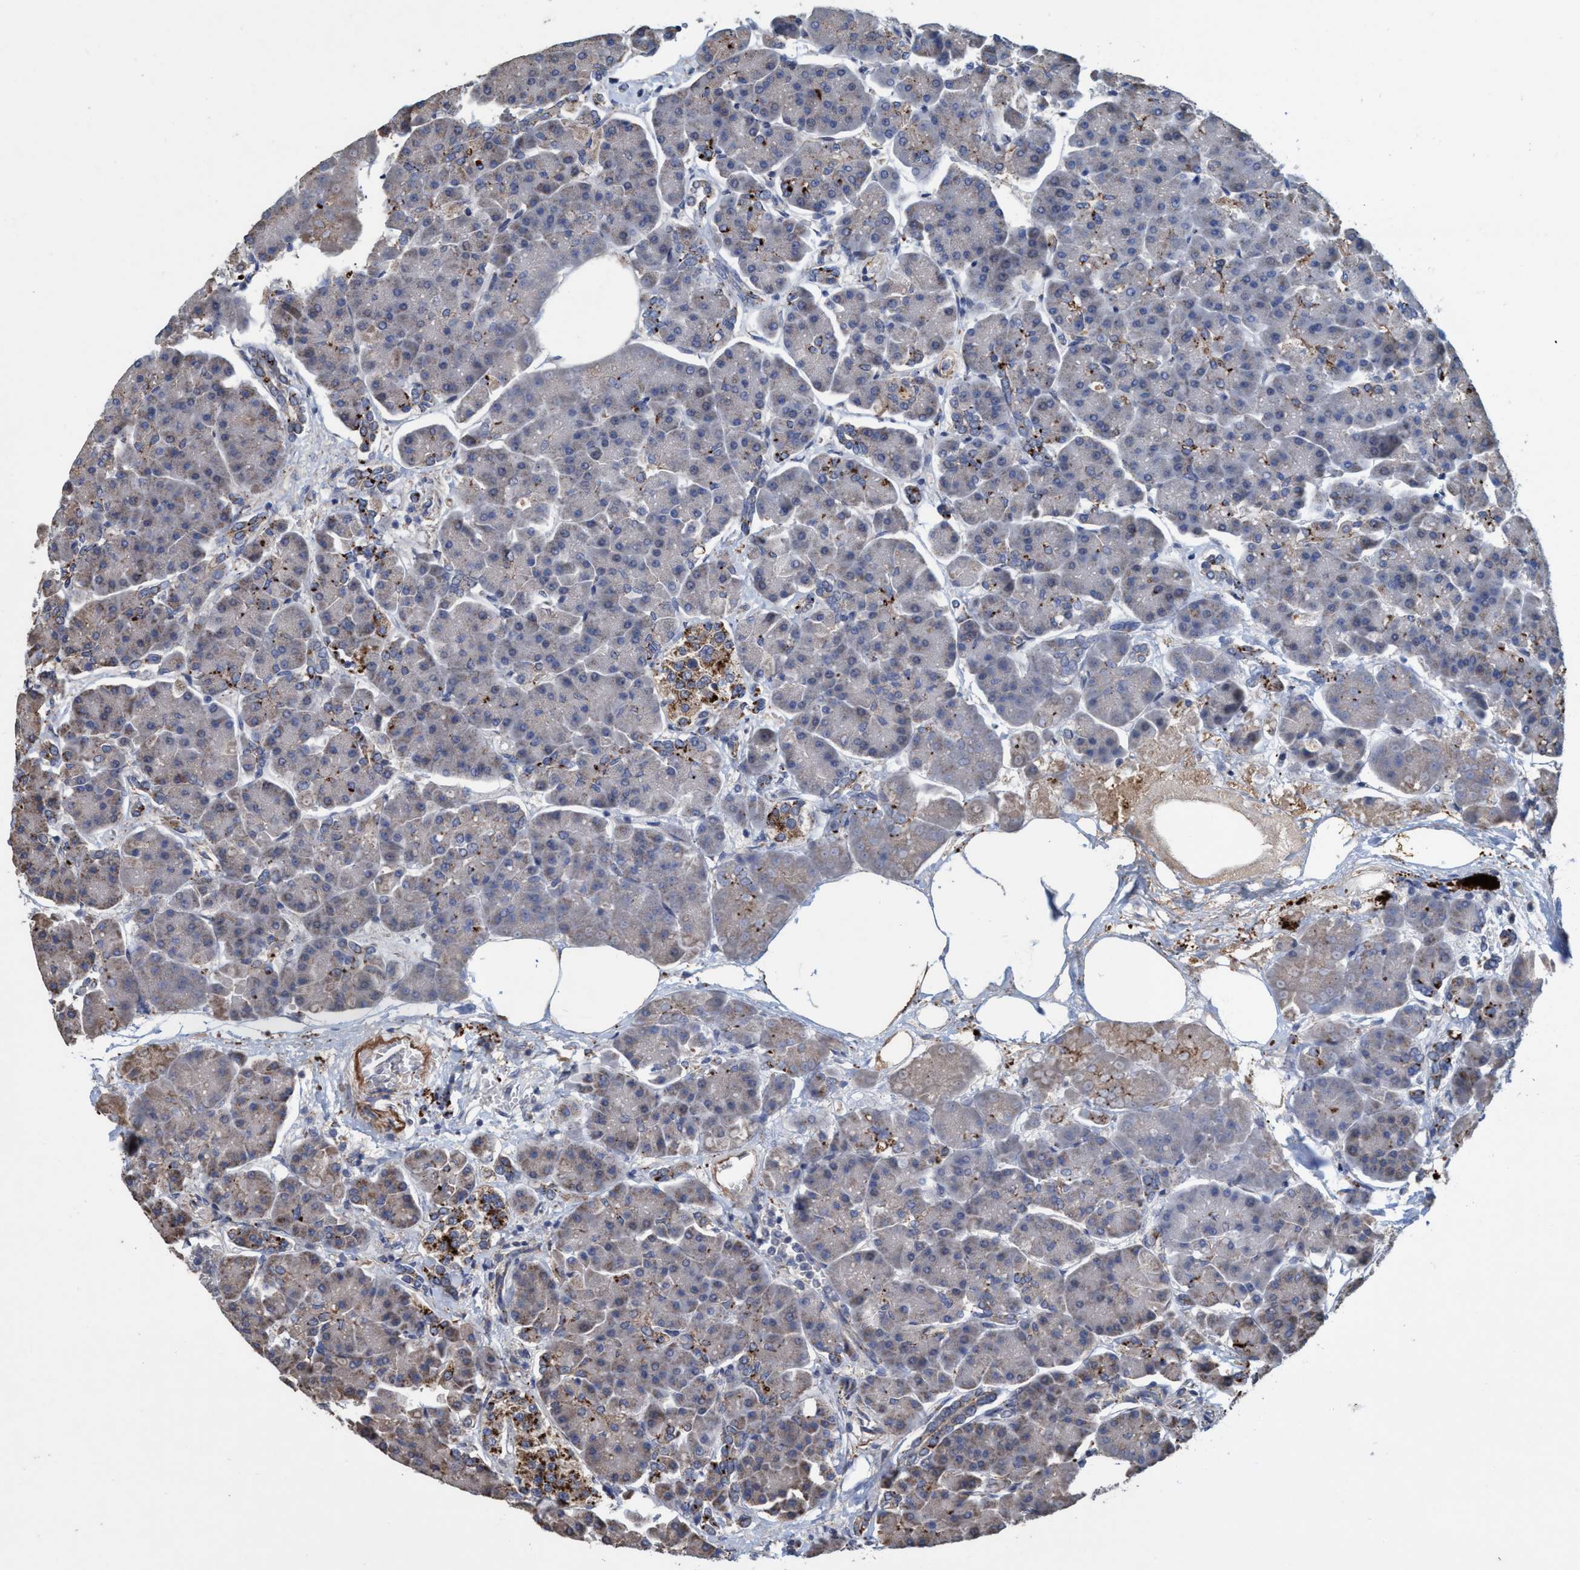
{"staining": {"intensity": "moderate", "quantity": "<25%", "location": "cytoplasmic/membranous"}, "tissue": "pancreas", "cell_type": "Exocrine glandular cells", "image_type": "normal", "snomed": [{"axis": "morphology", "description": "Normal tissue, NOS"}, {"axis": "topography", "description": "Pancreas"}], "caption": "An image showing moderate cytoplasmic/membranous positivity in approximately <25% of exocrine glandular cells in unremarkable pancreas, as visualized by brown immunohistochemical staining.", "gene": "BBS9", "patient": {"sex": "female", "age": 70}}